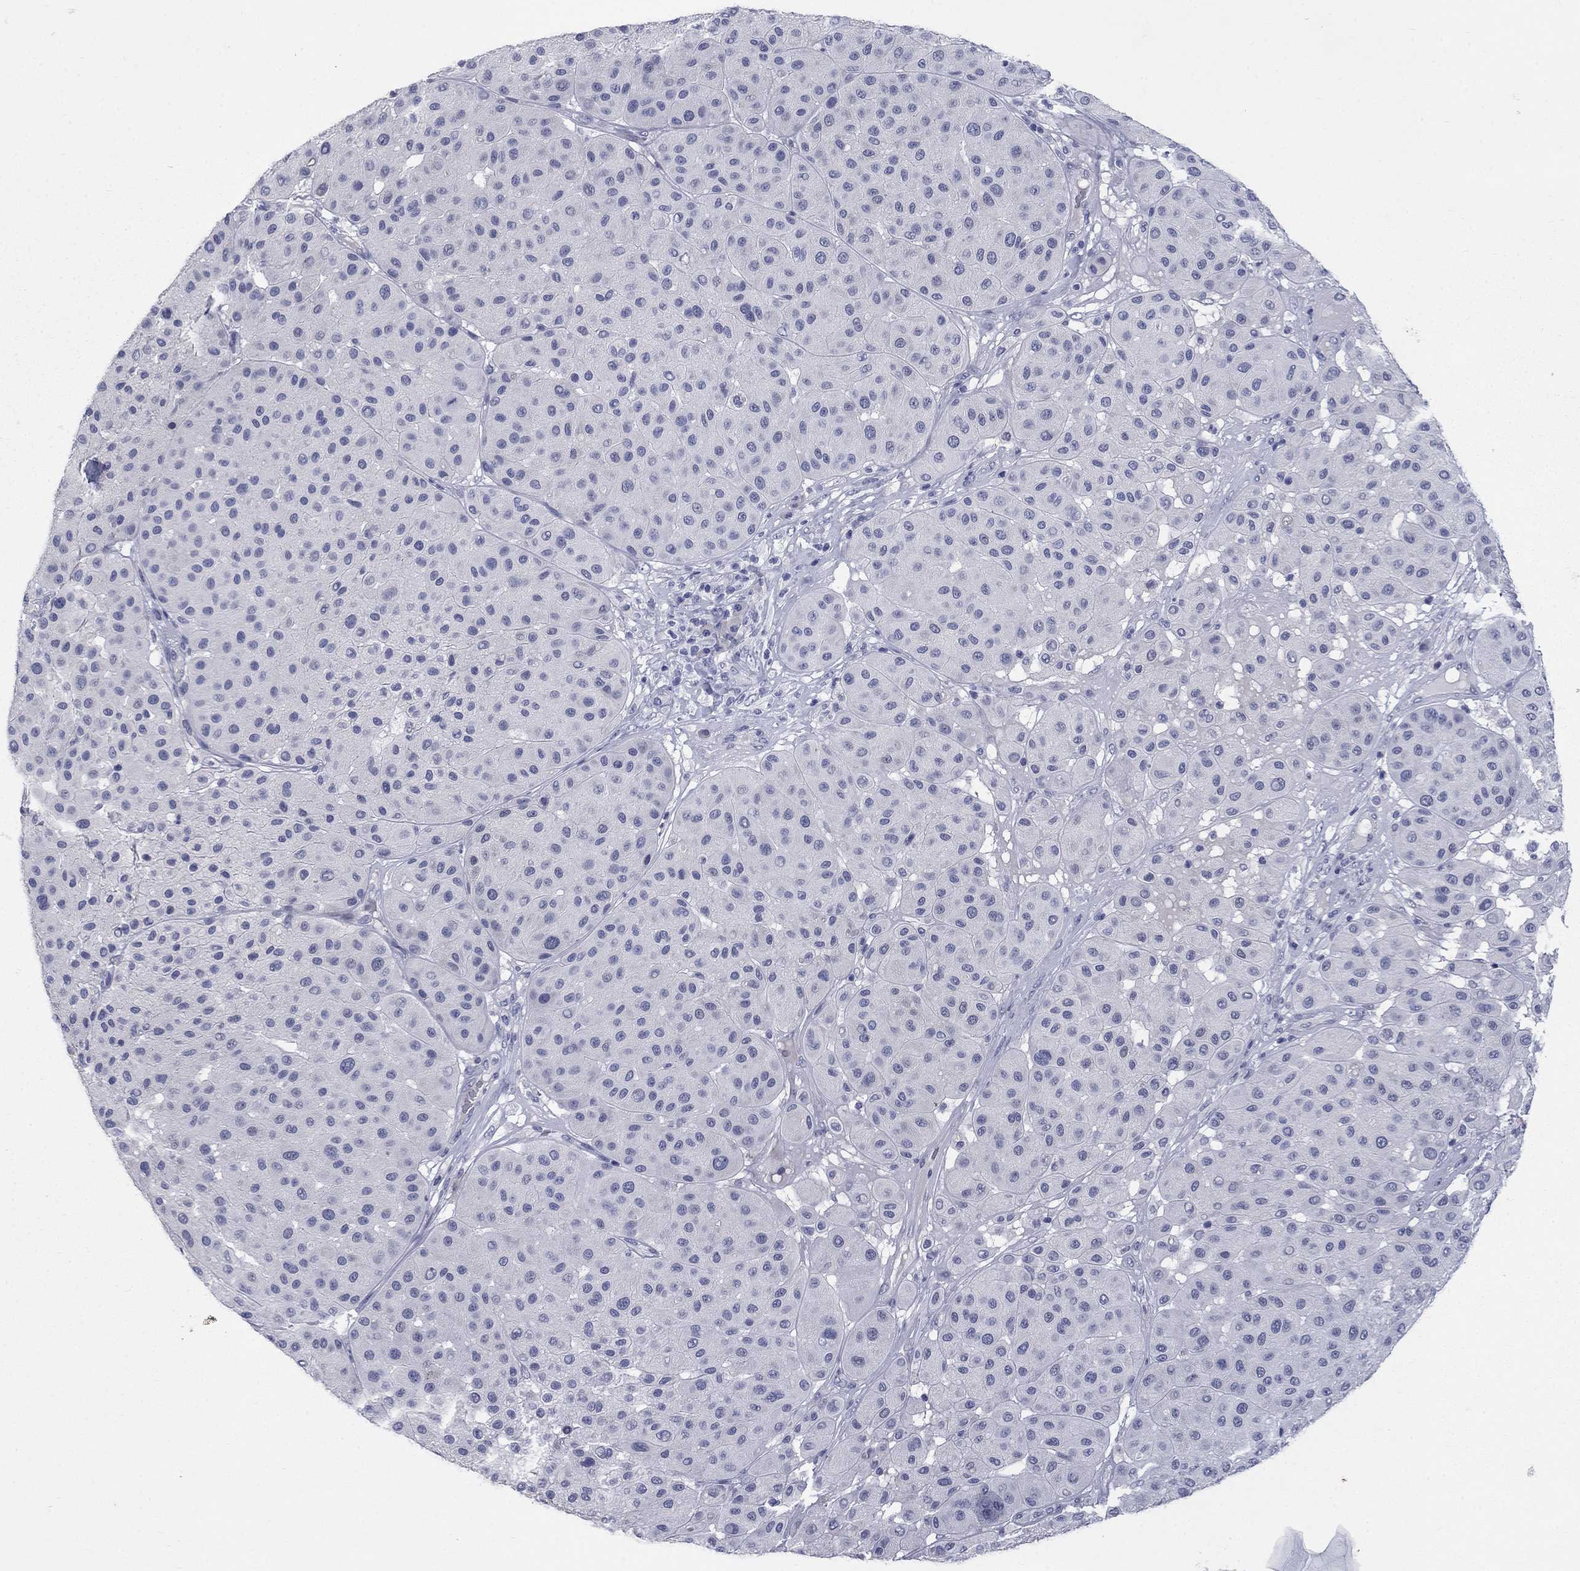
{"staining": {"intensity": "negative", "quantity": "none", "location": "none"}, "tissue": "melanoma", "cell_type": "Tumor cells", "image_type": "cancer", "snomed": [{"axis": "morphology", "description": "Malignant melanoma, Metastatic site"}, {"axis": "topography", "description": "Smooth muscle"}], "caption": "DAB immunohistochemical staining of melanoma exhibits no significant expression in tumor cells.", "gene": "ELAVL4", "patient": {"sex": "male", "age": 41}}